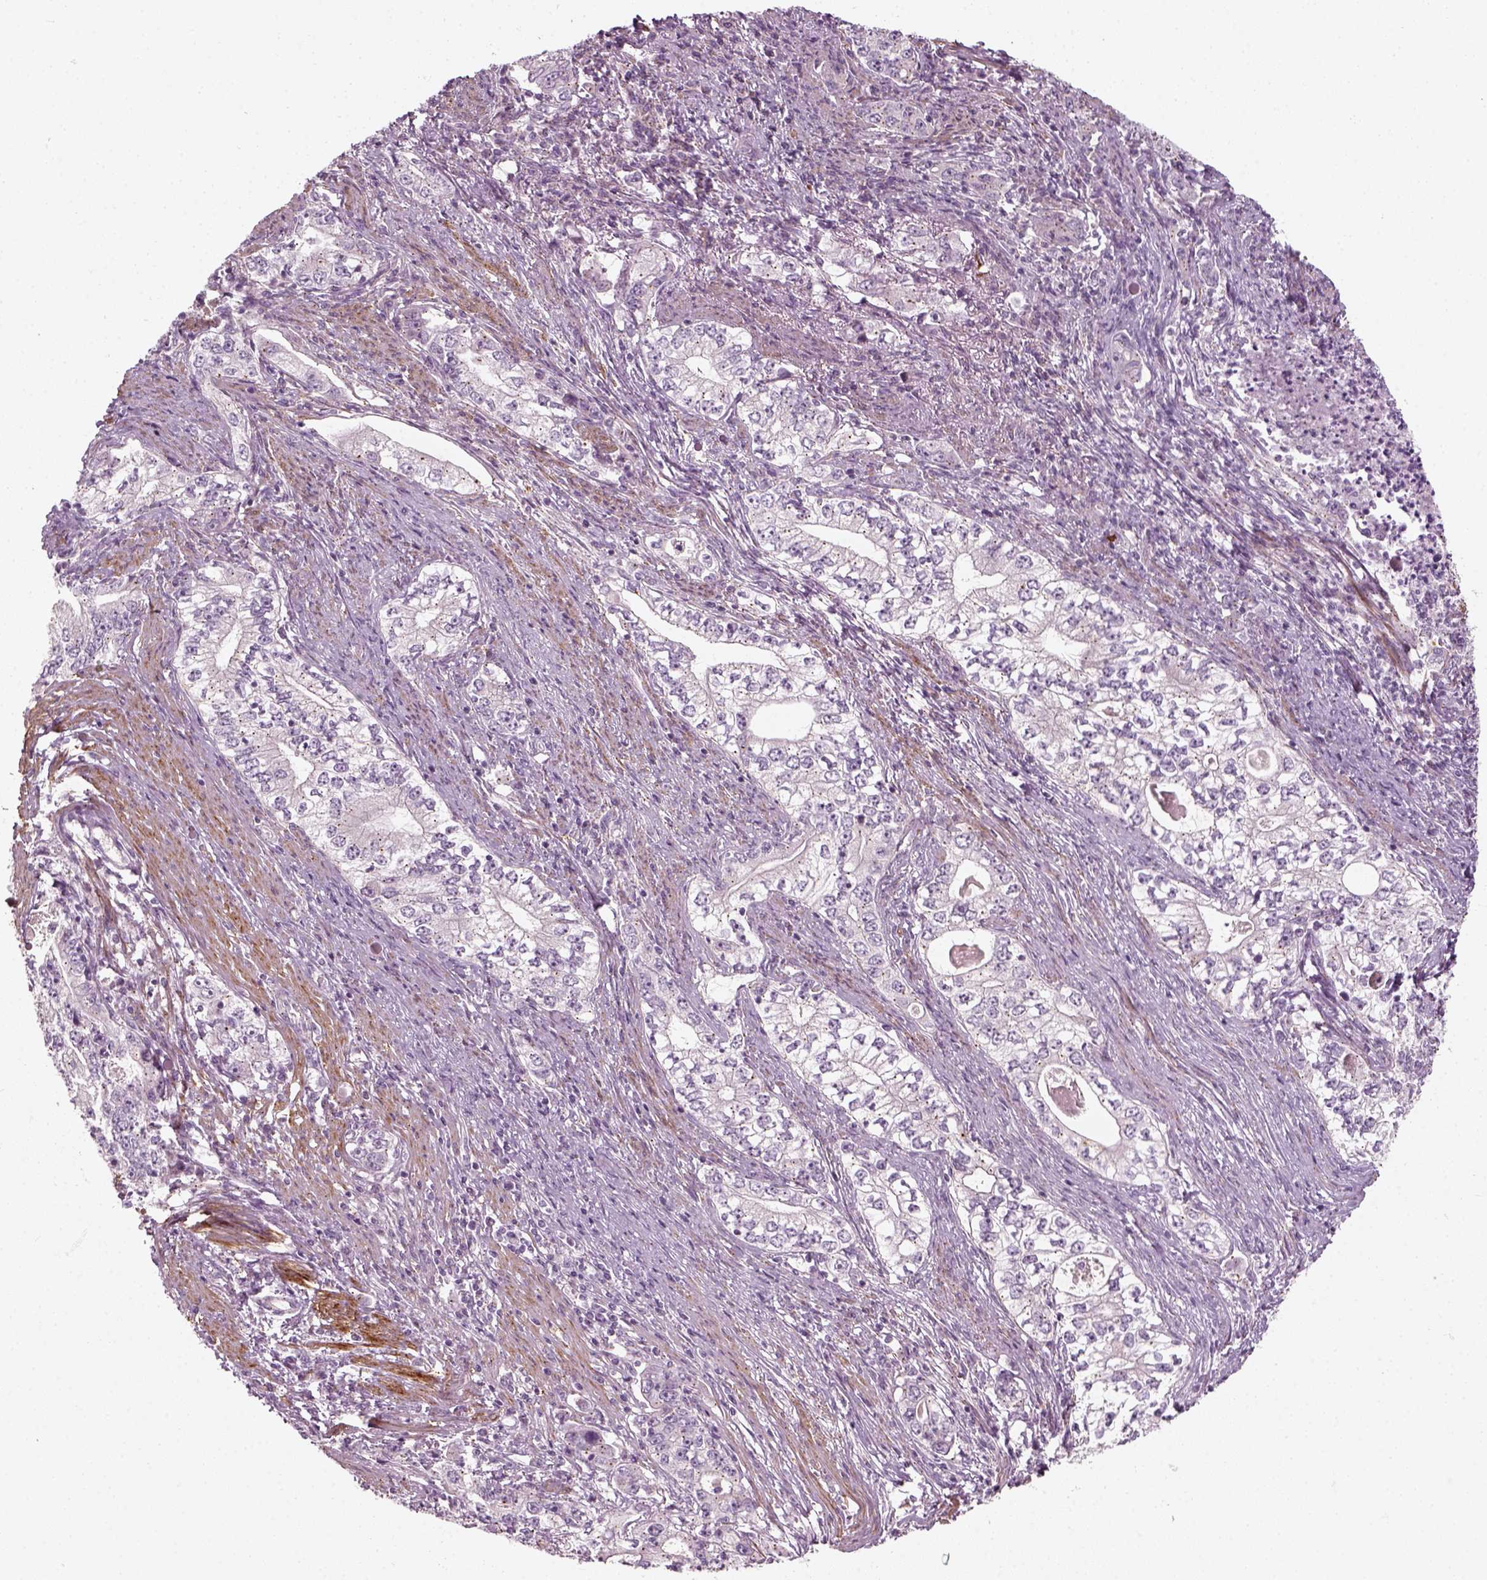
{"staining": {"intensity": "negative", "quantity": "none", "location": "none"}, "tissue": "stomach cancer", "cell_type": "Tumor cells", "image_type": "cancer", "snomed": [{"axis": "morphology", "description": "Adenocarcinoma, NOS"}, {"axis": "topography", "description": "Stomach, lower"}], "caption": "There is no significant expression in tumor cells of adenocarcinoma (stomach).", "gene": "MLIP", "patient": {"sex": "female", "age": 72}}